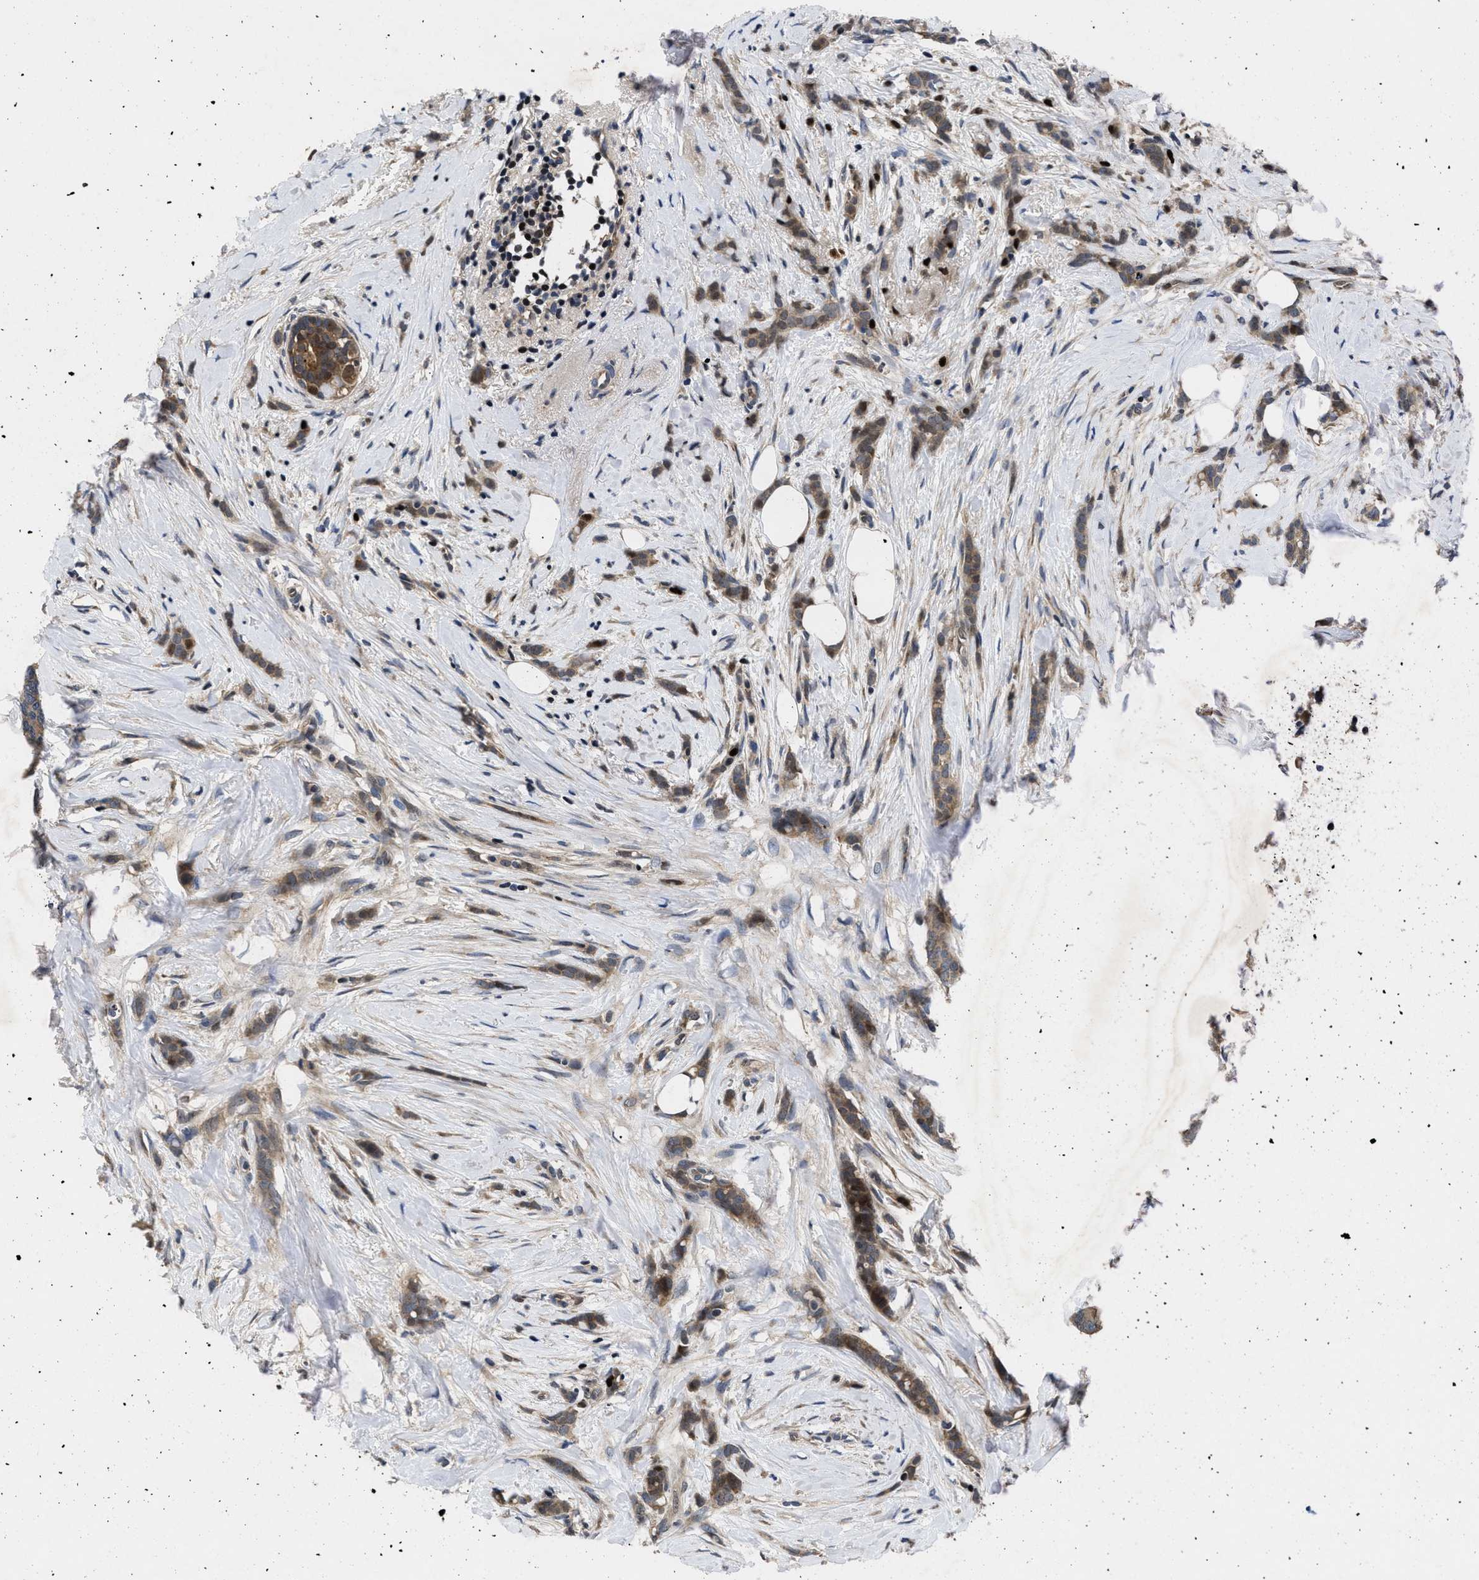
{"staining": {"intensity": "moderate", "quantity": ">75%", "location": "cytoplasmic/membranous,nuclear"}, "tissue": "breast cancer", "cell_type": "Tumor cells", "image_type": "cancer", "snomed": [{"axis": "morphology", "description": "Lobular carcinoma, in situ"}, {"axis": "morphology", "description": "Lobular carcinoma"}, {"axis": "topography", "description": "Breast"}], "caption": "This histopathology image shows IHC staining of breast cancer (lobular carcinoma), with medium moderate cytoplasmic/membranous and nuclear positivity in approximately >75% of tumor cells.", "gene": "FAM200A", "patient": {"sex": "female", "age": 41}}